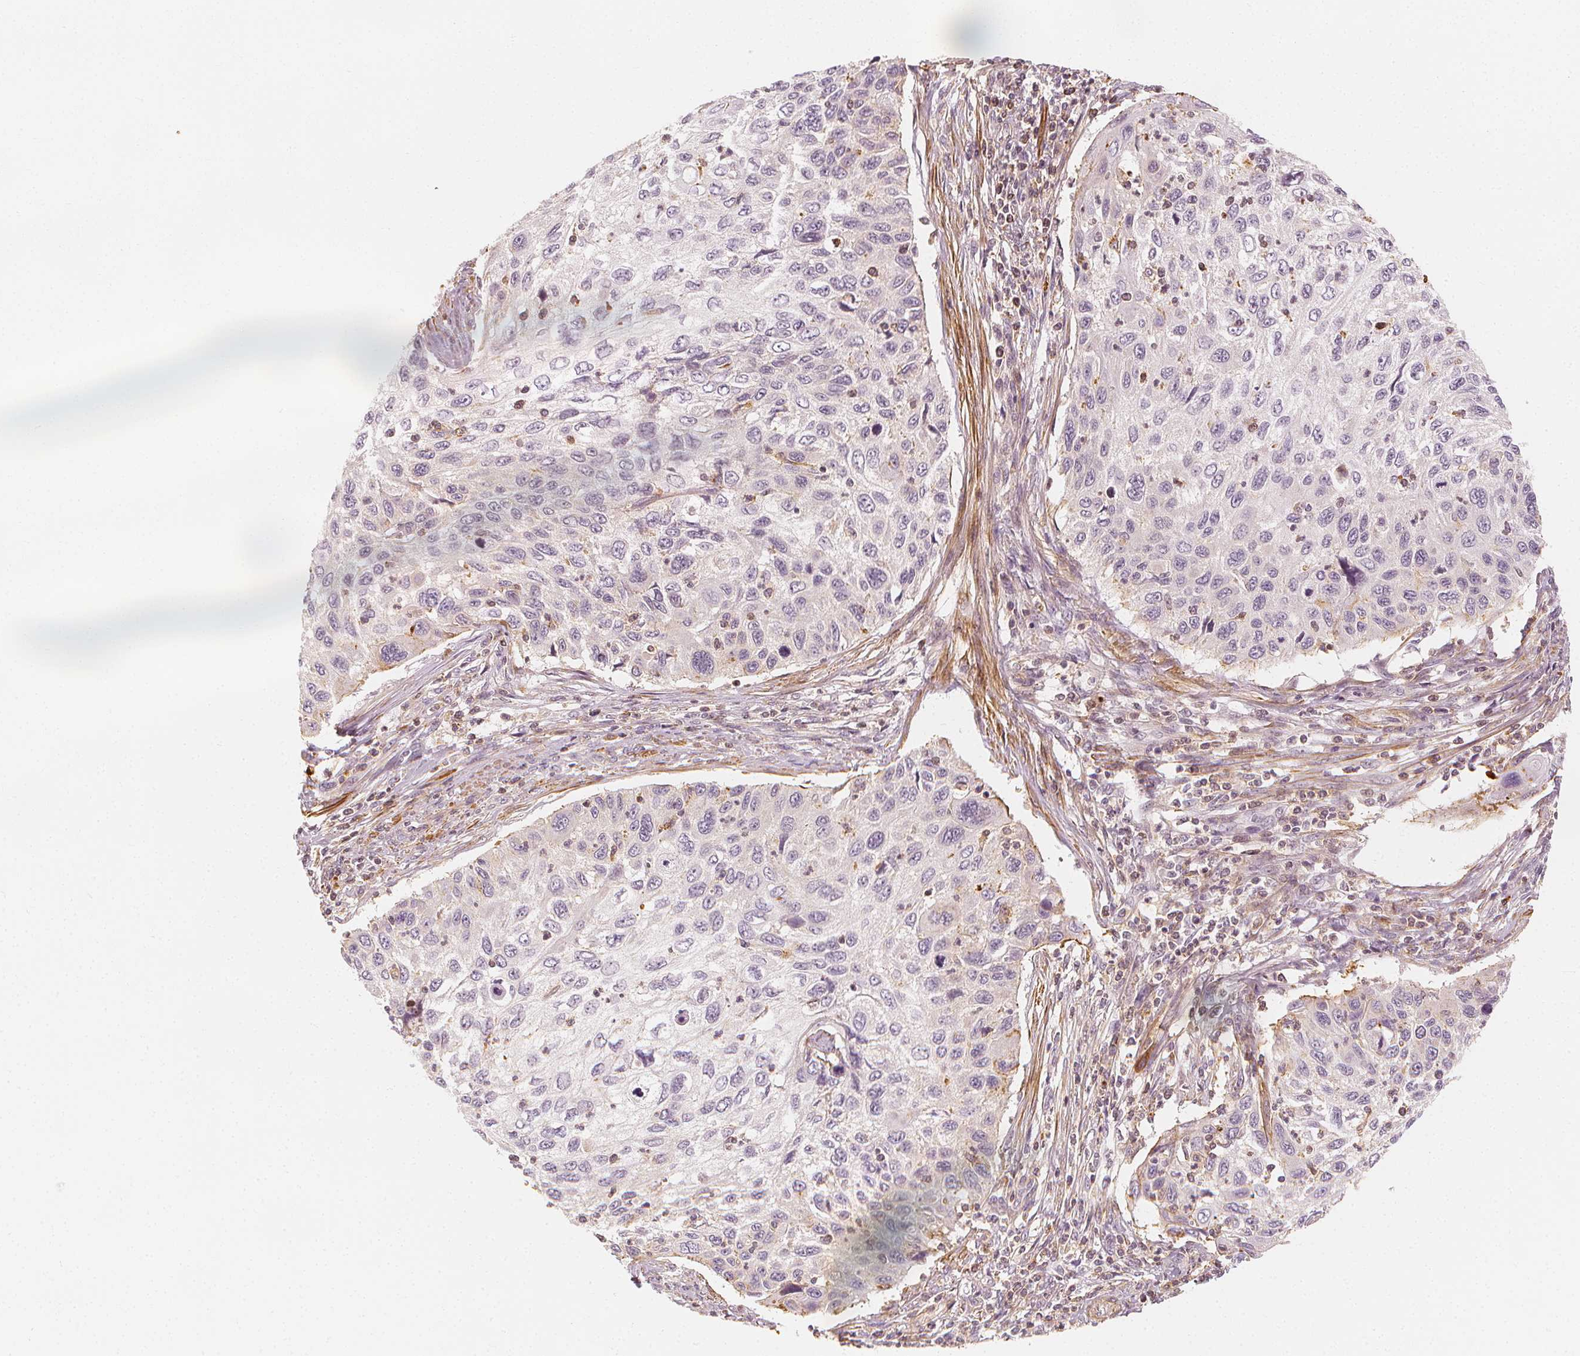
{"staining": {"intensity": "negative", "quantity": "none", "location": "none"}, "tissue": "cervical cancer", "cell_type": "Tumor cells", "image_type": "cancer", "snomed": [{"axis": "morphology", "description": "Squamous cell carcinoma, NOS"}, {"axis": "topography", "description": "Cervix"}], "caption": "This is an immunohistochemistry image of human squamous cell carcinoma (cervical). There is no staining in tumor cells.", "gene": "ARHGAP26", "patient": {"sex": "female", "age": 70}}